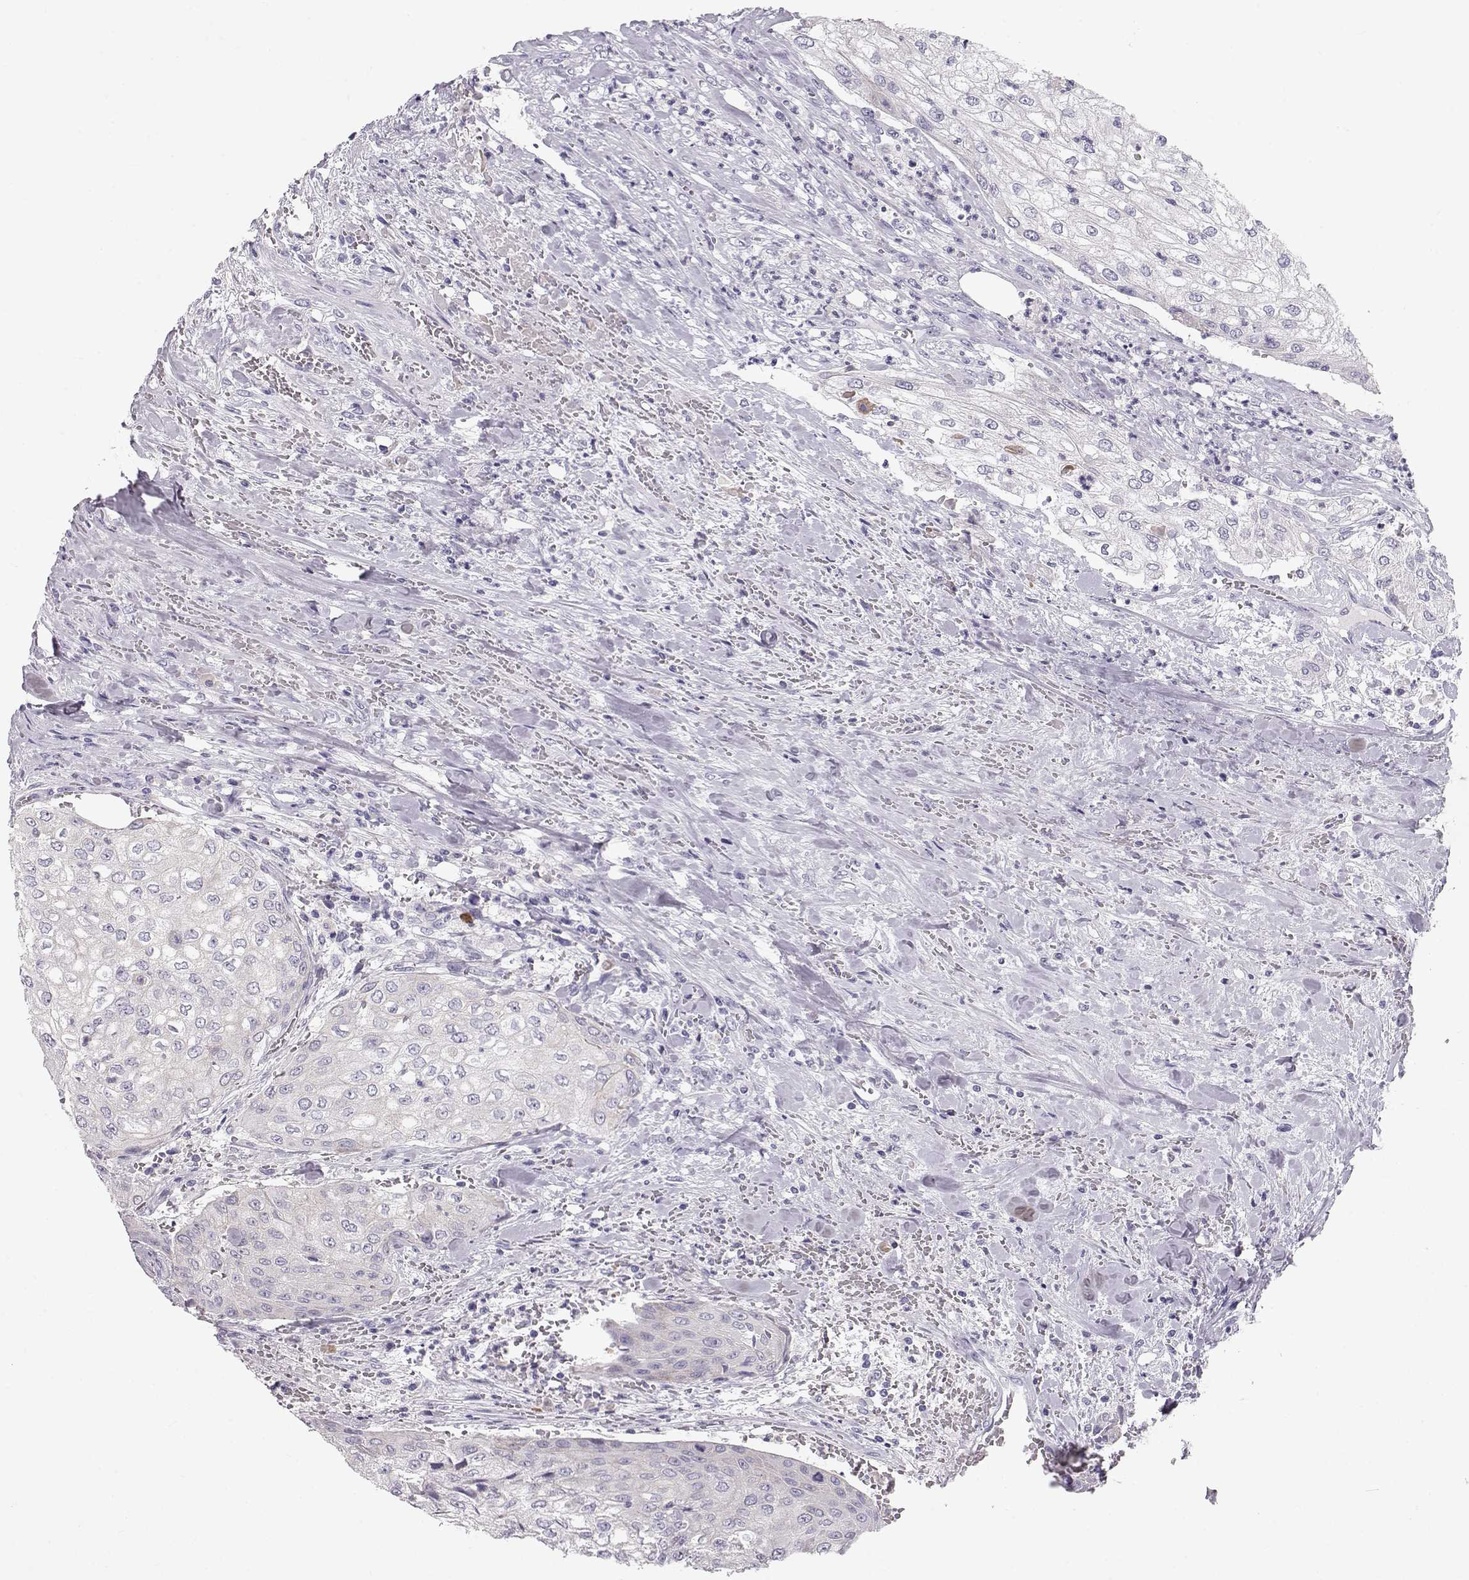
{"staining": {"intensity": "negative", "quantity": "none", "location": "none"}, "tissue": "urothelial cancer", "cell_type": "Tumor cells", "image_type": "cancer", "snomed": [{"axis": "morphology", "description": "Urothelial carcinoma, High grade"}, {"axis": "topography", "description": "Urinary bladder"}], "caption": "The immunohistochemistry photomicrograph has no significant positivity in tumor cells of urothelial cancer tissue.", "gene": "GPR26", "patient": {"sex": "male", "age": 62}}